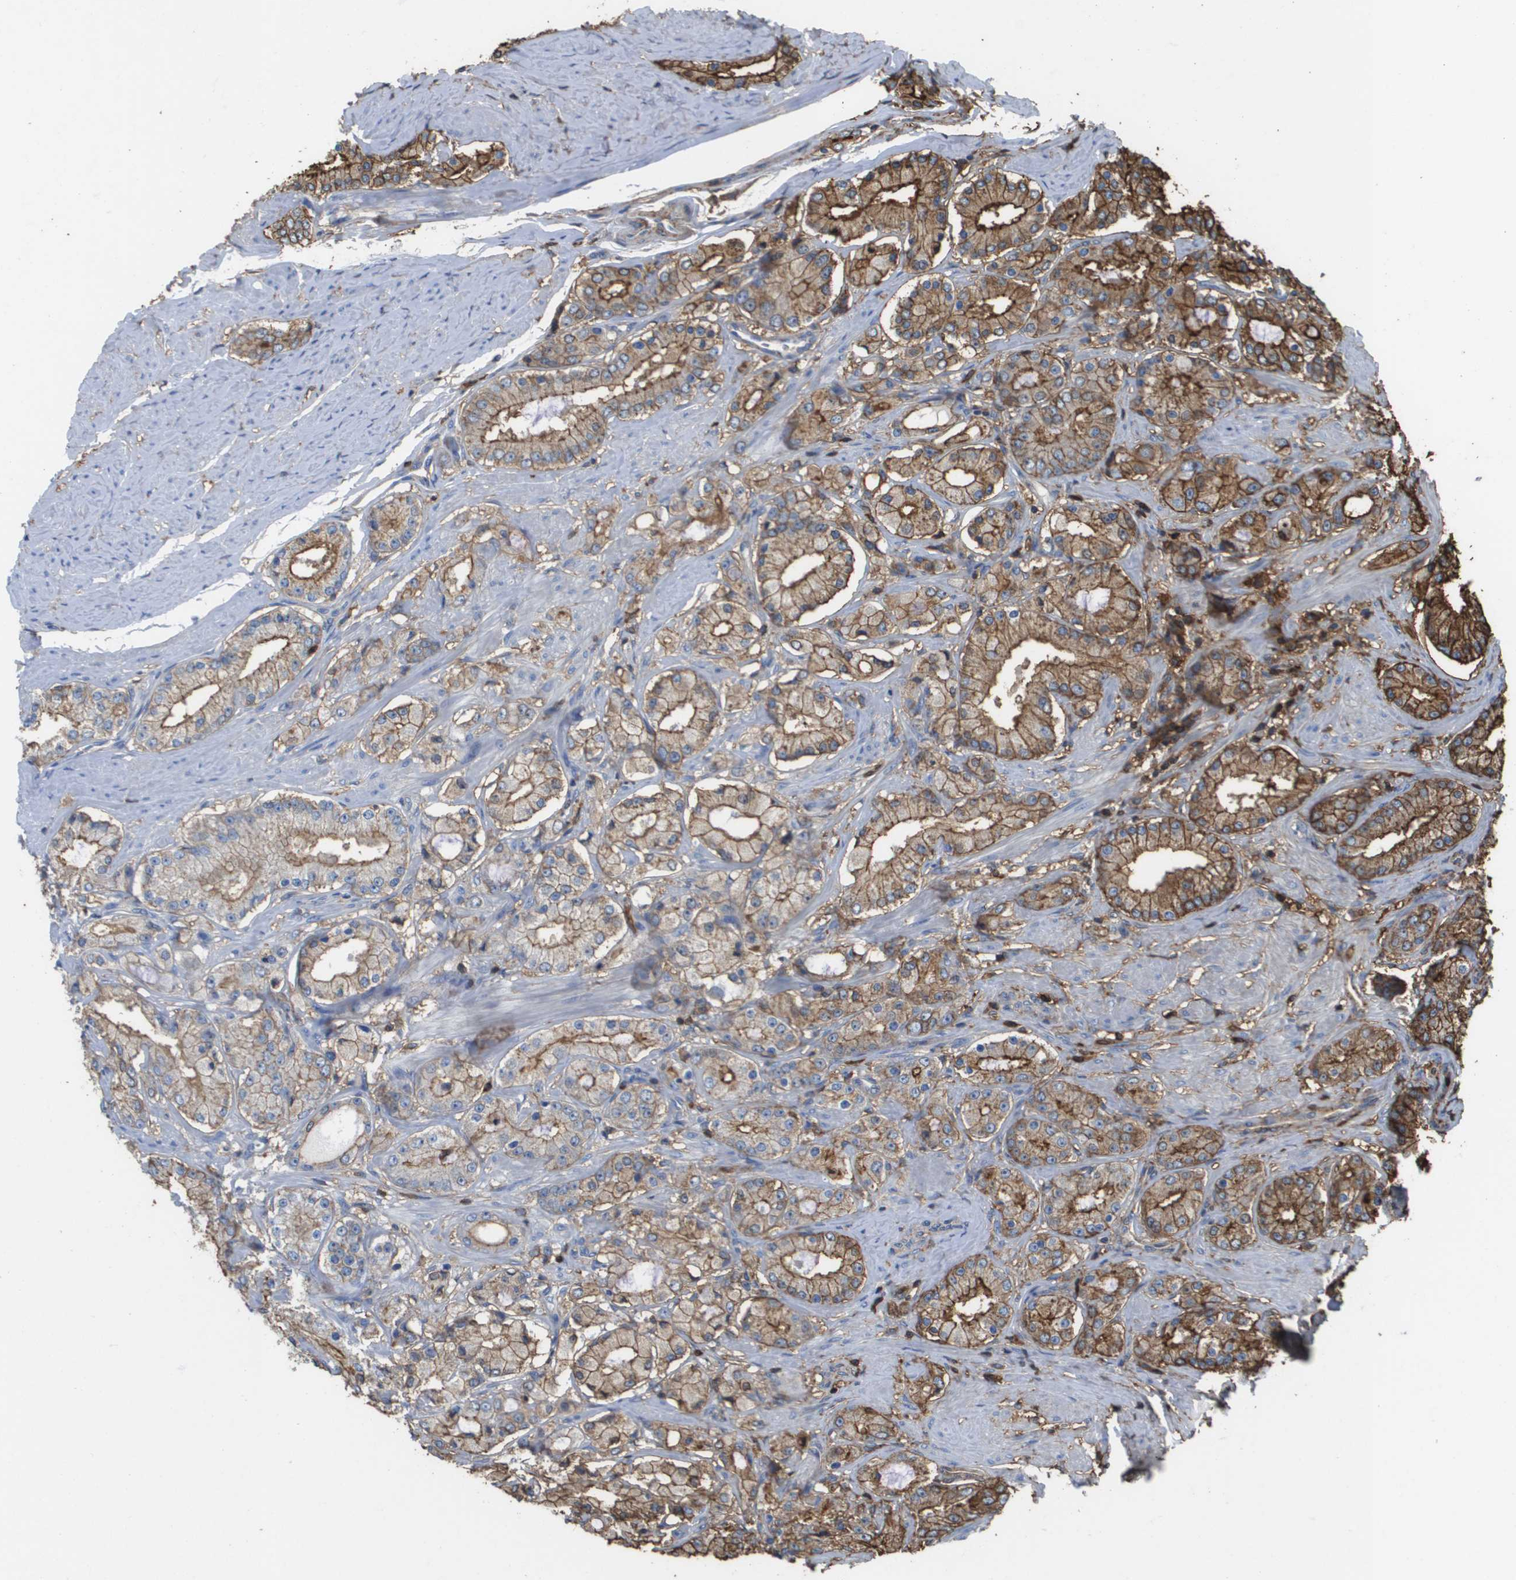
{"staining": {"intensity": "moderate", "quantity": "25%-75%", "location": "cytoplasmic/membranous"}, "tissue": "prostate cancer", "cell_type": "Tumor cells", "image_type": "cancer", "snomed": [{"axis": "morphology", "description": "Adenocarcinoma, Low grade"}, {"axis": "topography", "description": "Prostate"}], "caption": "Human prostate cancer stained with a protein marker shows moderate staining in tumor cells.", "gene": "PASK", "patient": {"sex": "male", "age": 63}}